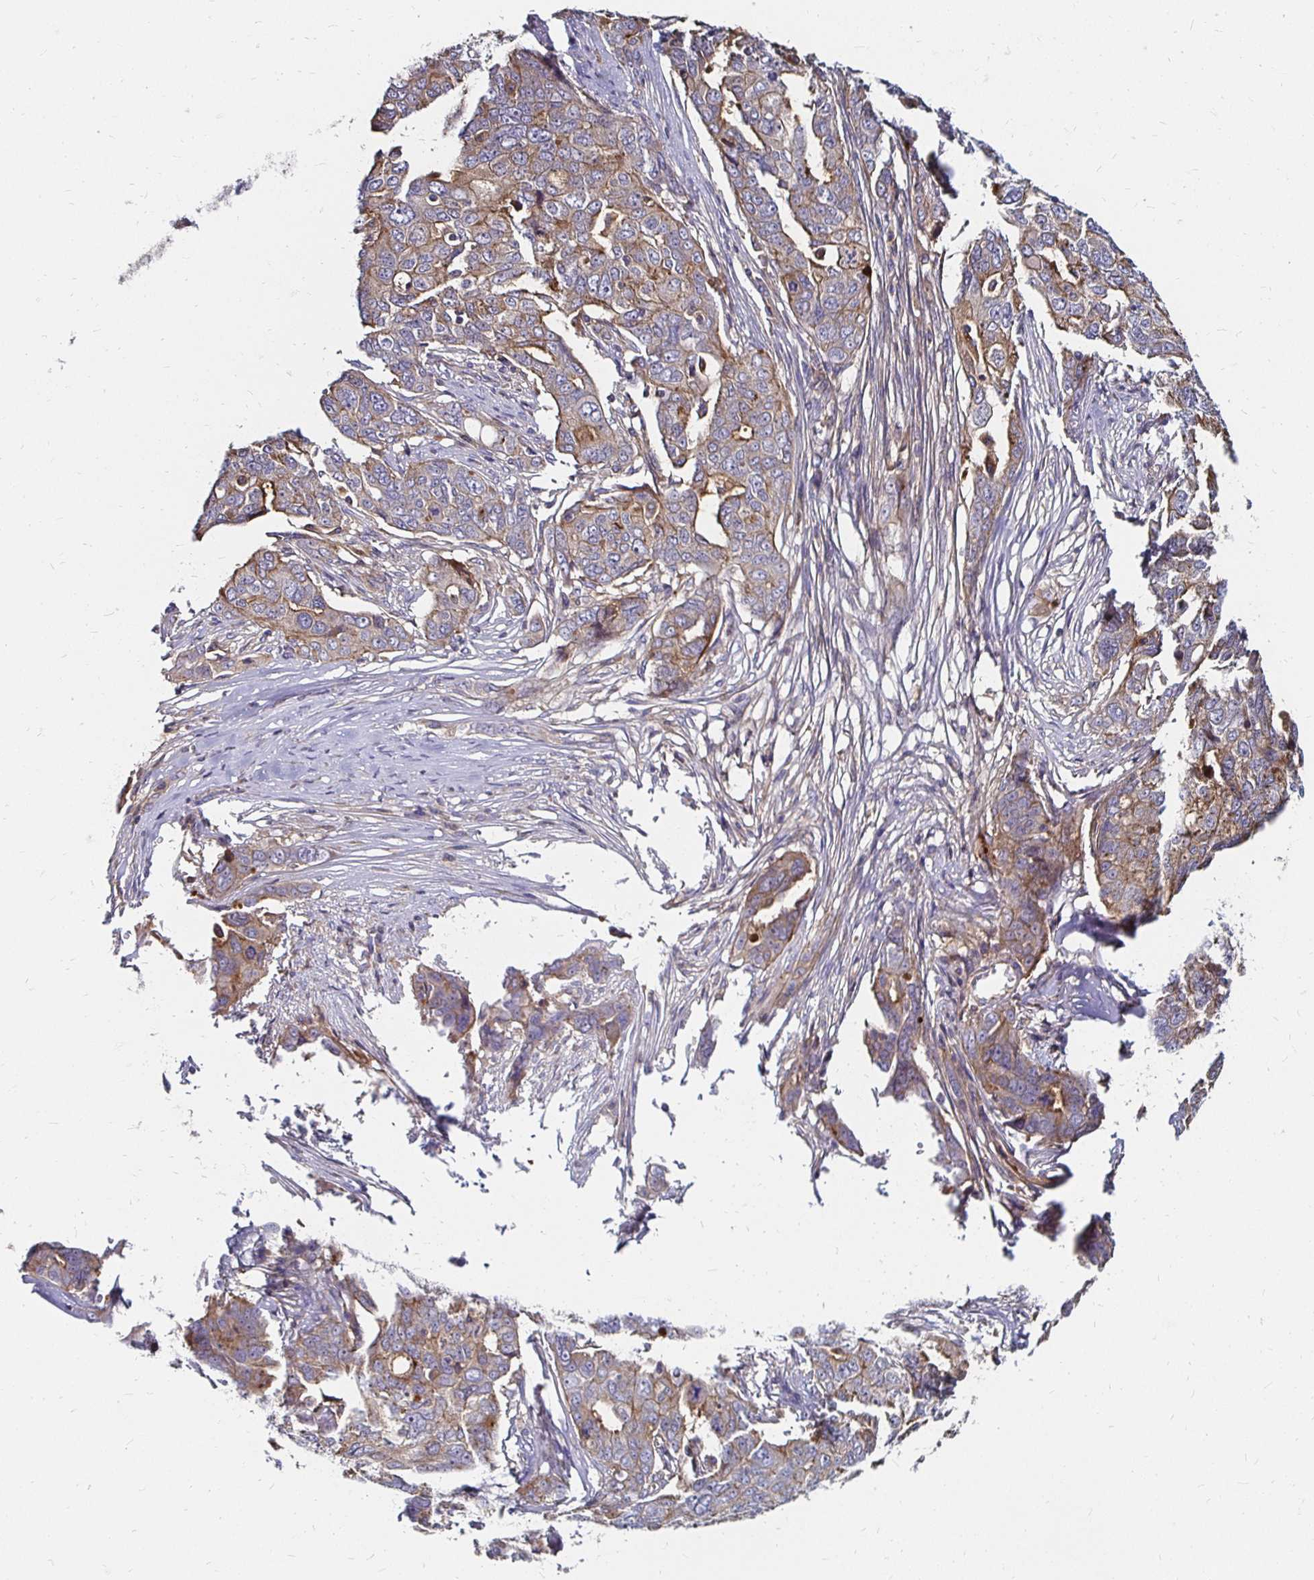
{"staining": {"intensity": "moderate", "quantity": ">75%", "location": "cytoplasmic/membranous"}, "tissue": "ovarian cancer", "cell_type": "Tumor cells", "image_type": "cancer", "snomed": [{"axis": "morphology", "description": "Carcinoma, endometroid"}, {"axis": "topography", "description": "Ovary"}], "caption": "The histopathology image shows immunohistochemical staining of ovarian endometroid carcinoma. There is moderate cytoplasmic/membranous staining is seen in approximately >75% of tumor cells.", "gene": "NCSTN", "patient": {"sex": "female", "age": 70}}